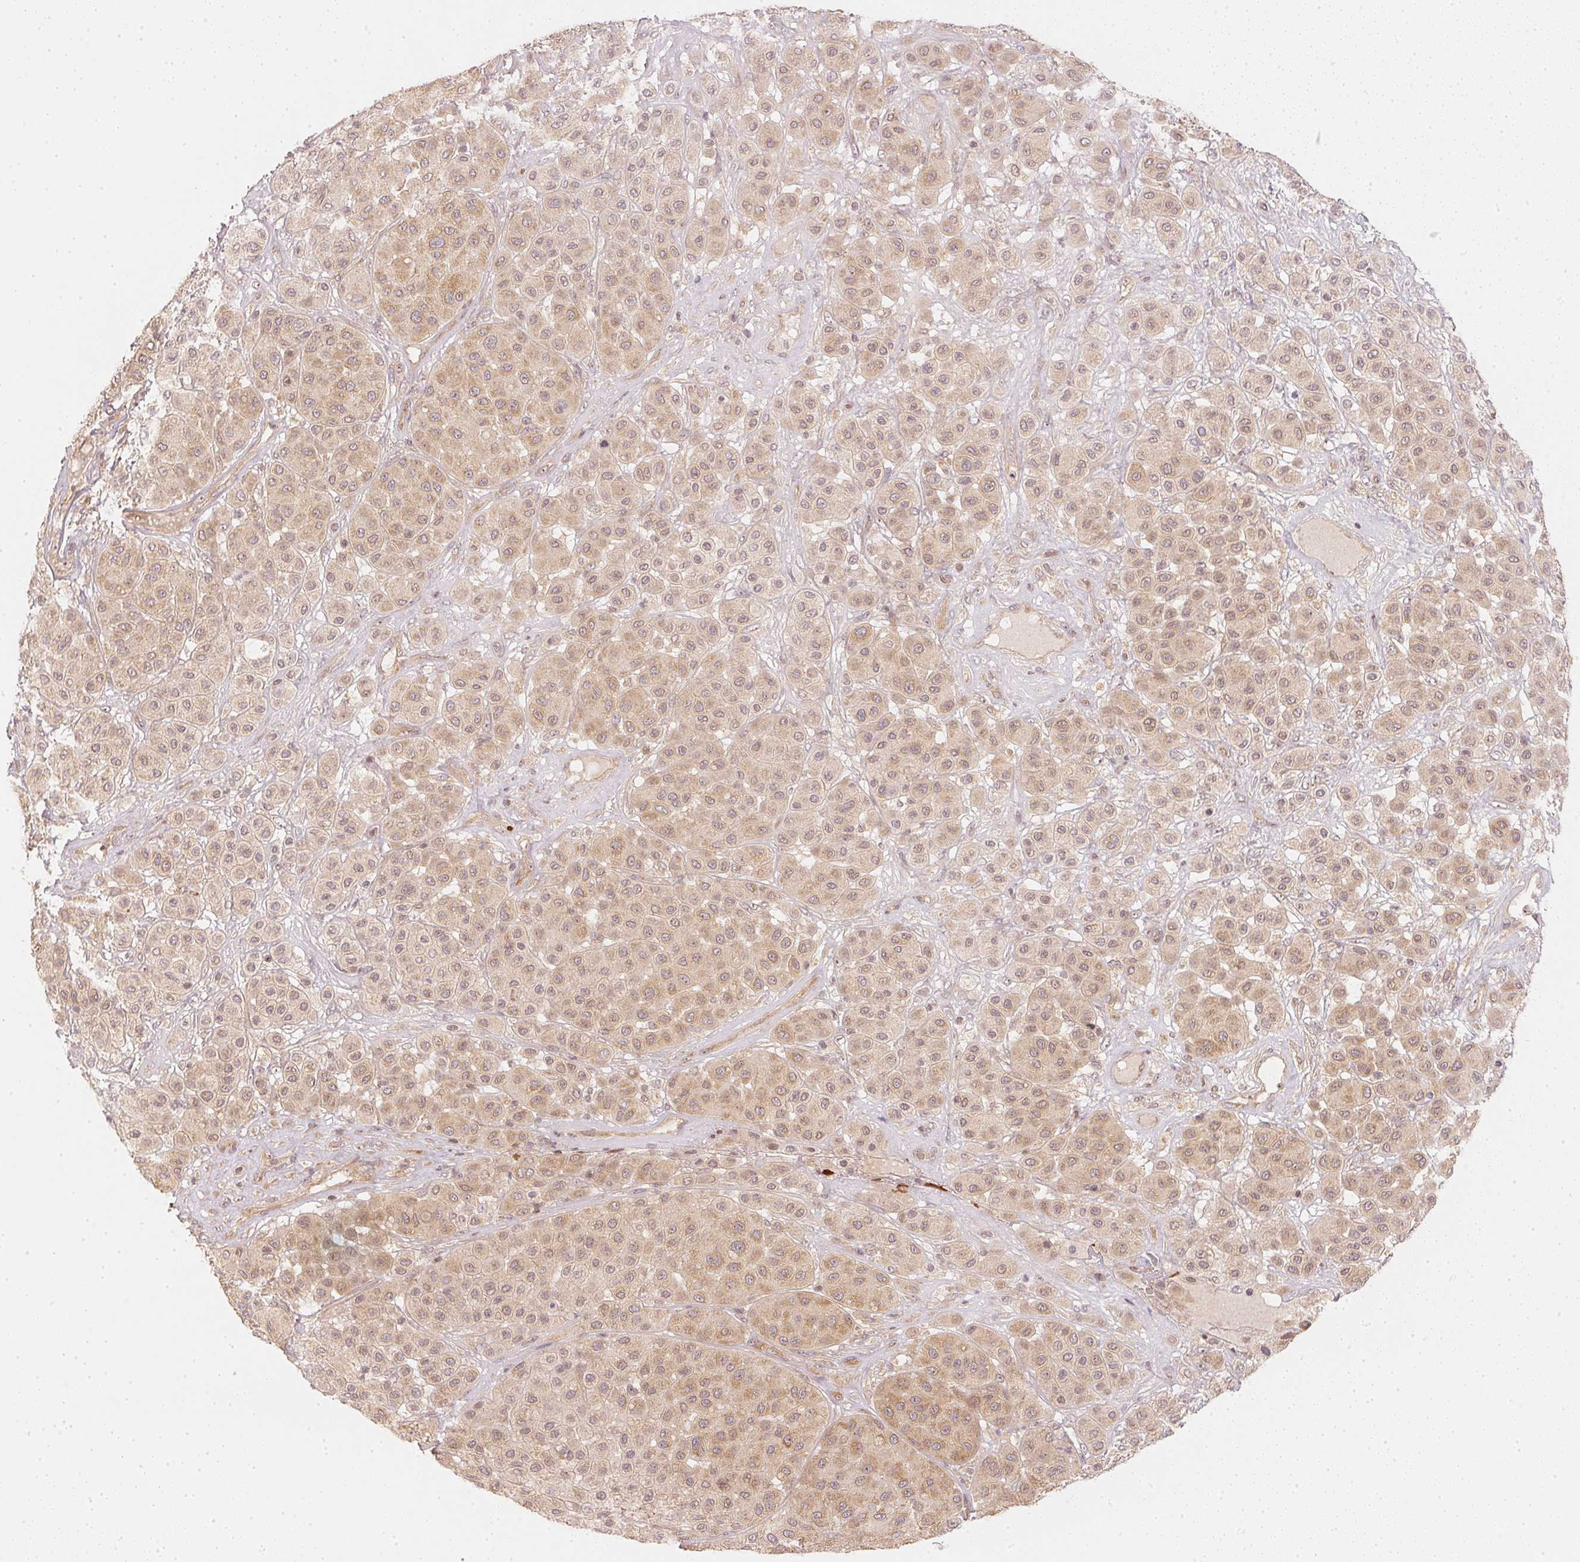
{"staining": {"intensity": "moderate", "quantity": "25%-75%", "location": "cytoplasmic/membranous"}, "tissue": "melanoma", "cell_type": "Tumor cells", "image_type": "cancer", "snomed": [{"axis": "morphology", "description": "Malignant melanoma, Metastatic site"}, {"axis": "topography", "description": "Smooth muscle"}], "caption": "High-magnification brightfield microscopy of malignant melanoma (metastatic site) stained with DAB (3,3'-diaminobenzidine) (brown) and counterstained with hematoxylin (blue). tumor cells exhibit moderate cytoplasmic/membranous staining is appreciated in approximately25%-75% of cells. (DAB IHC with brightfield microscopy, high magnification).", "gene": "WDR54", "patient": {"sex": "male", "age": 41}}